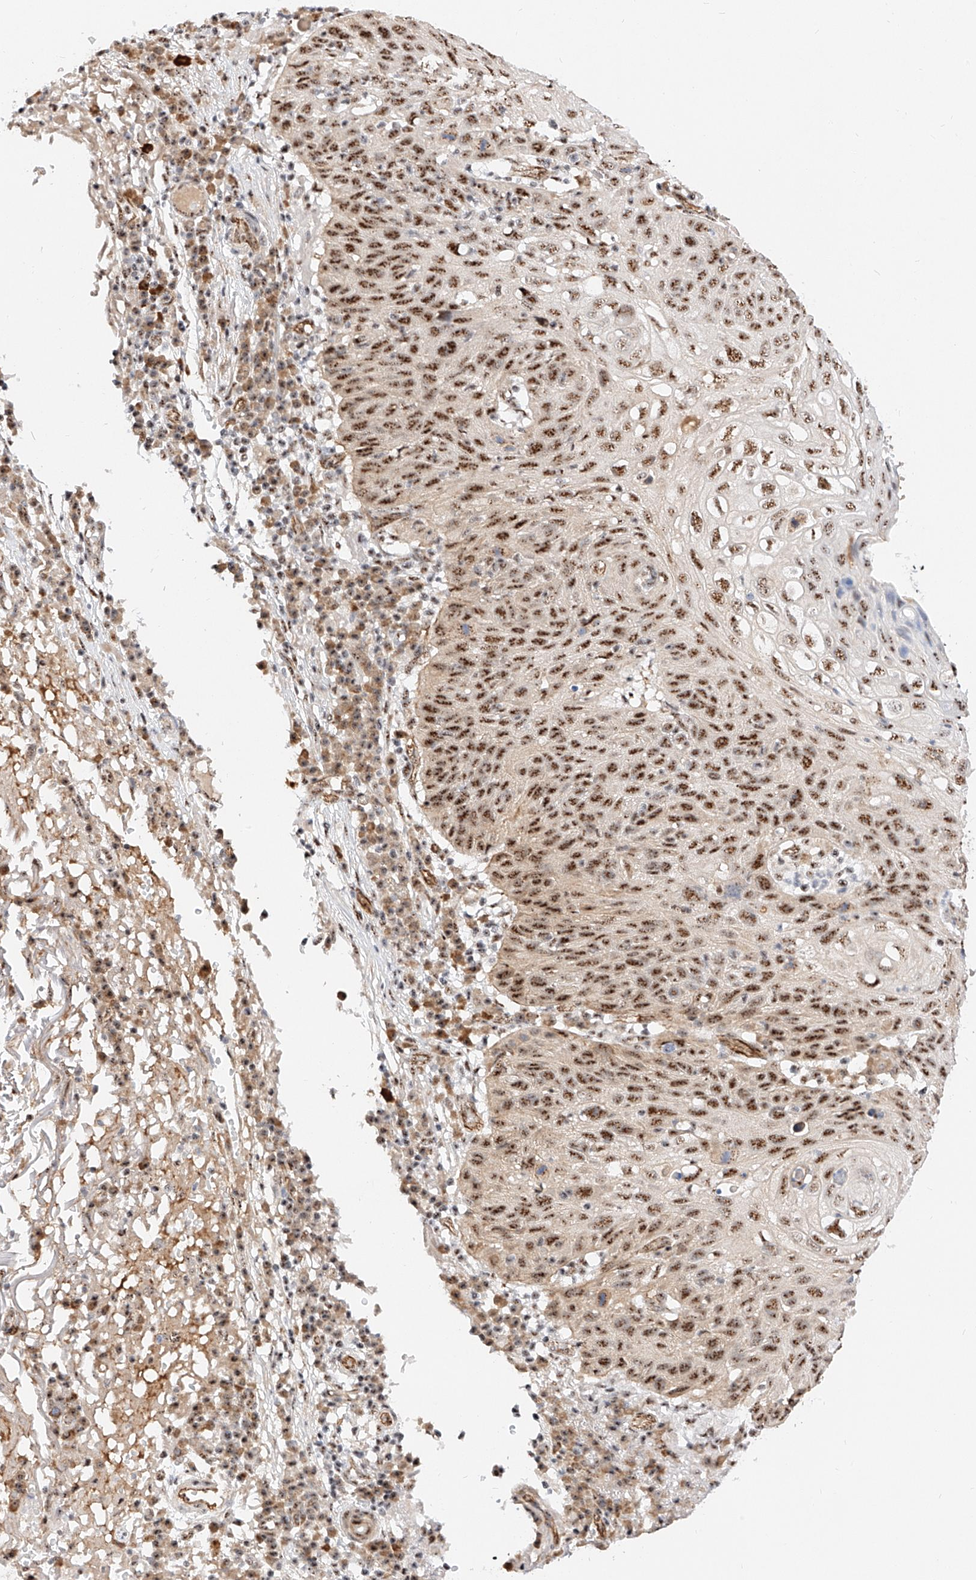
{"staining": {"intensity": "strong", "quantity": ">75%", "location": "nuclear"}, "tissue": "skin cancer", "cell_type": "Tumor cells", "image_type": "cancer", "snomed": [{"axis": "morphology", "description": "Squamous cell carcinoma, NOS"}, {"axis": "topography", "description": "Skin"}], "caption": "This is a photomicrograph of immunohistochemistry staining of squamous cell carcinoma (skin), which shows strong expression in the nuclear of tumor cells.", "gene": "ATXN7L2", "patient": {"sex": "female", "age": 90}}